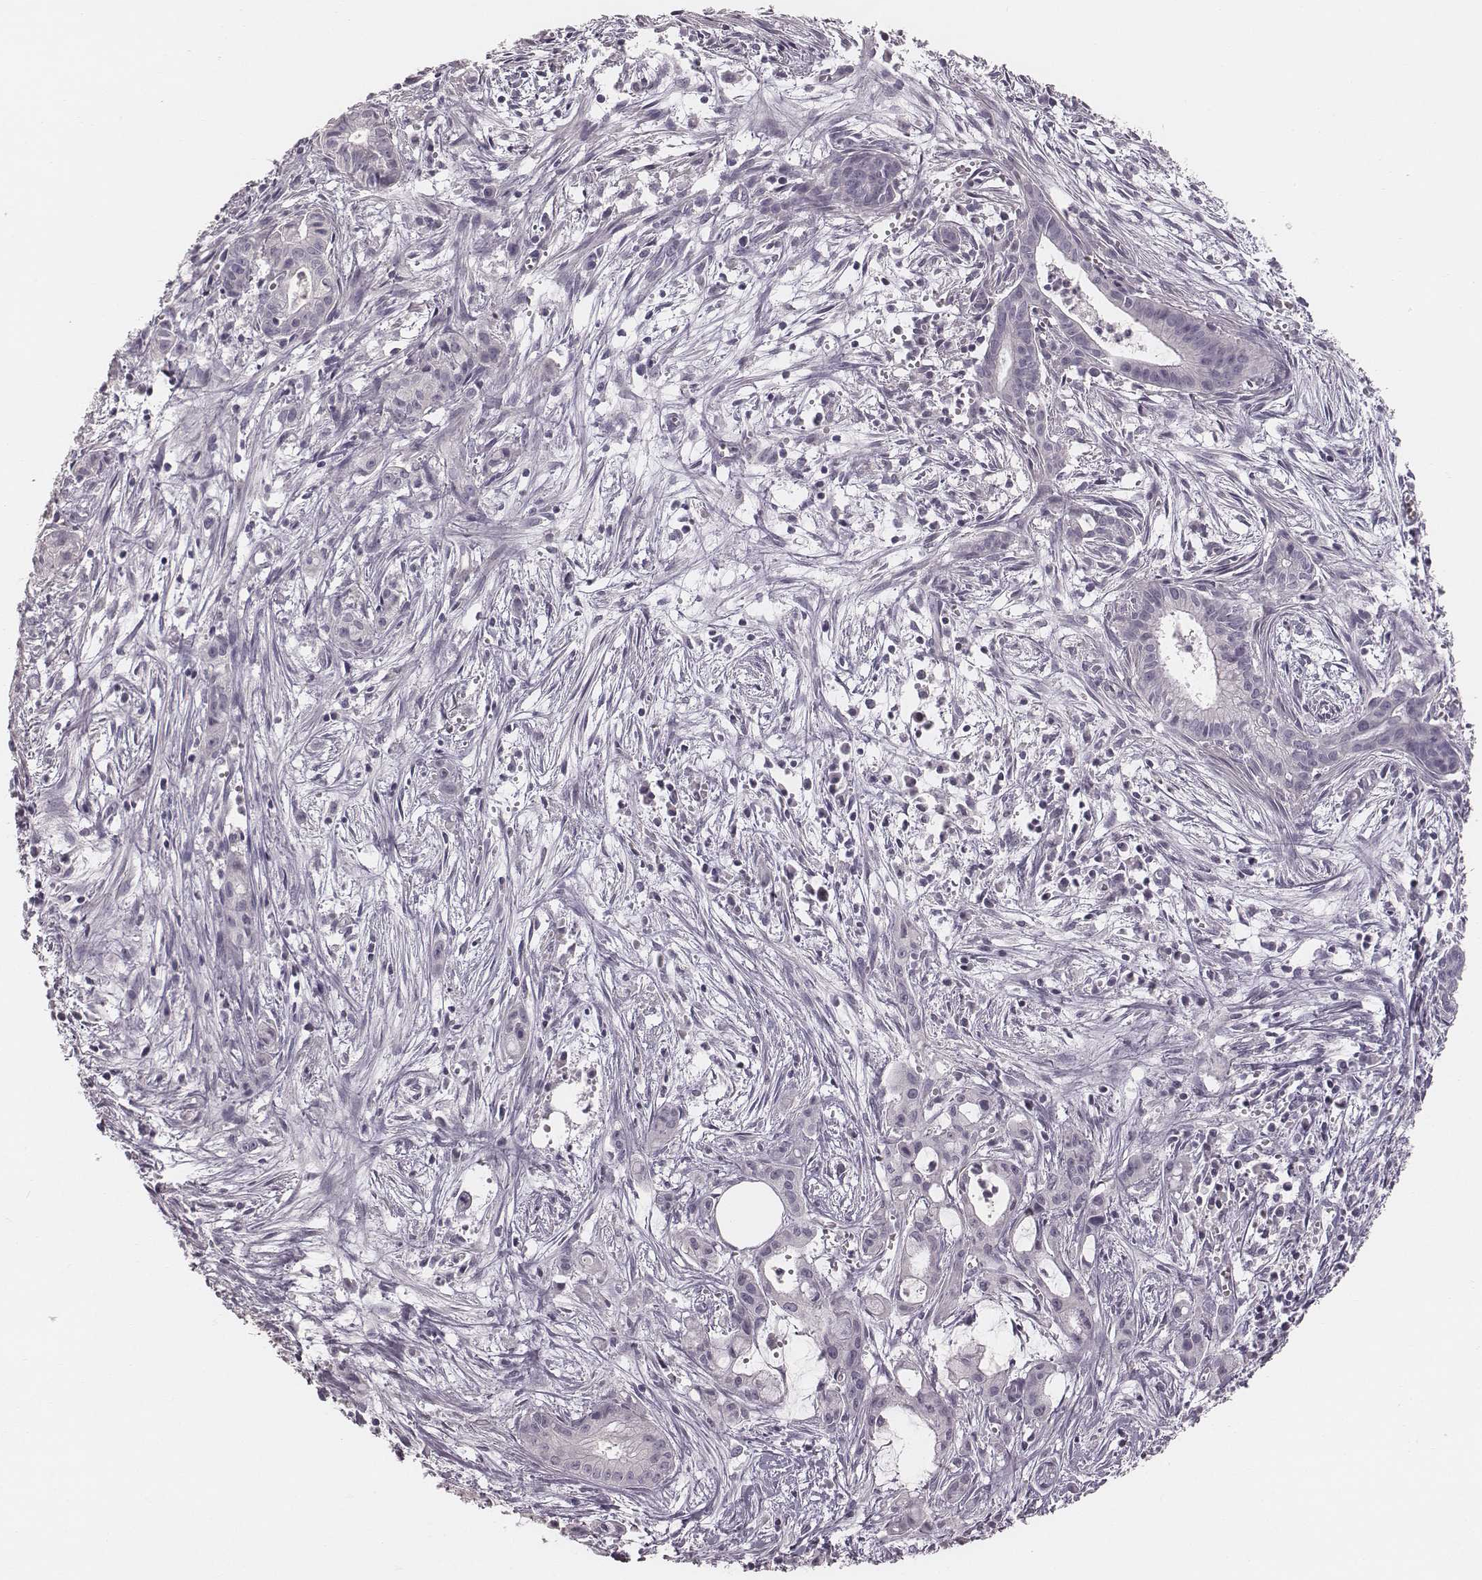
{"staining": {"intensity": "negative", "quantity": "none", "location": "none"}, "tissue": "pancreatic cancer", "cell_type": "Tumor cells", "image_type": "cancer", "snomed": [{"axis": "morphology", "description": "Adenocarcinoma, NOS"}, {"axis": "topography", "description": "Pancreas"}], "caption": "Pancreatic adenocarcinoma was stained to show a protein in brown. There is no significant expression in tumor cells.", "gene": "SPA17", "patient": {"sex": "male", "age": 48}}